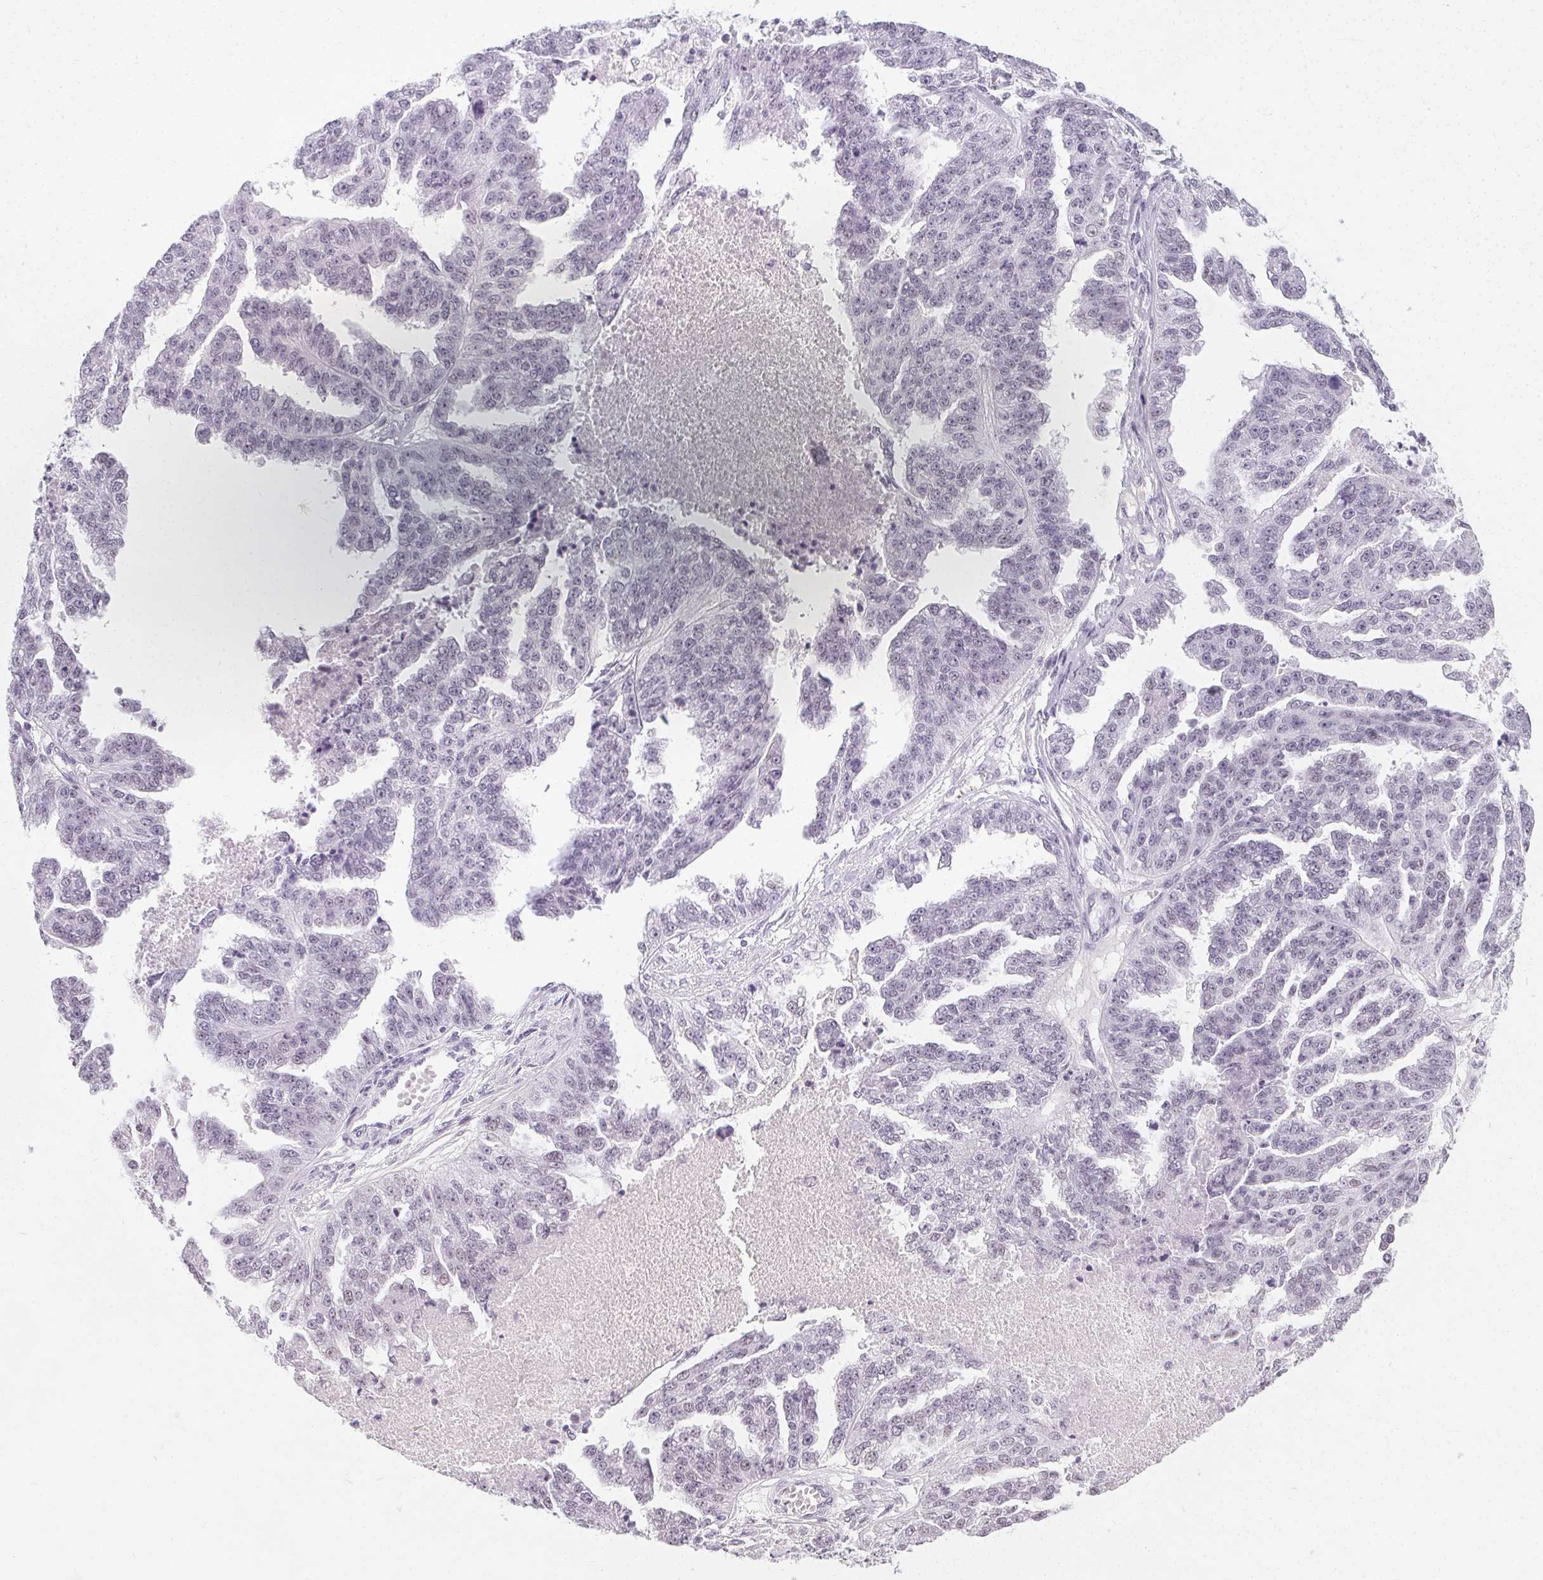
{"staining": {"intensity": "negative", "quantity": "none", "location": "none"}, "tissue": "ovarian cancer", "cell_type": "Tumor cells", "image_type": "cancer", "snomed": [{"axis": "morphology", "description": "Cystadenocarcinoma, serous, NOS"}, {"axis": "topography", "description": "Ovary"}], "caption": "This is an immunohistochemistry micrograph of ovarian cancer. There is no positivity in tumor cells.", "gene": "SYNPR", "patient": {"sex": "female", "age": 58}}